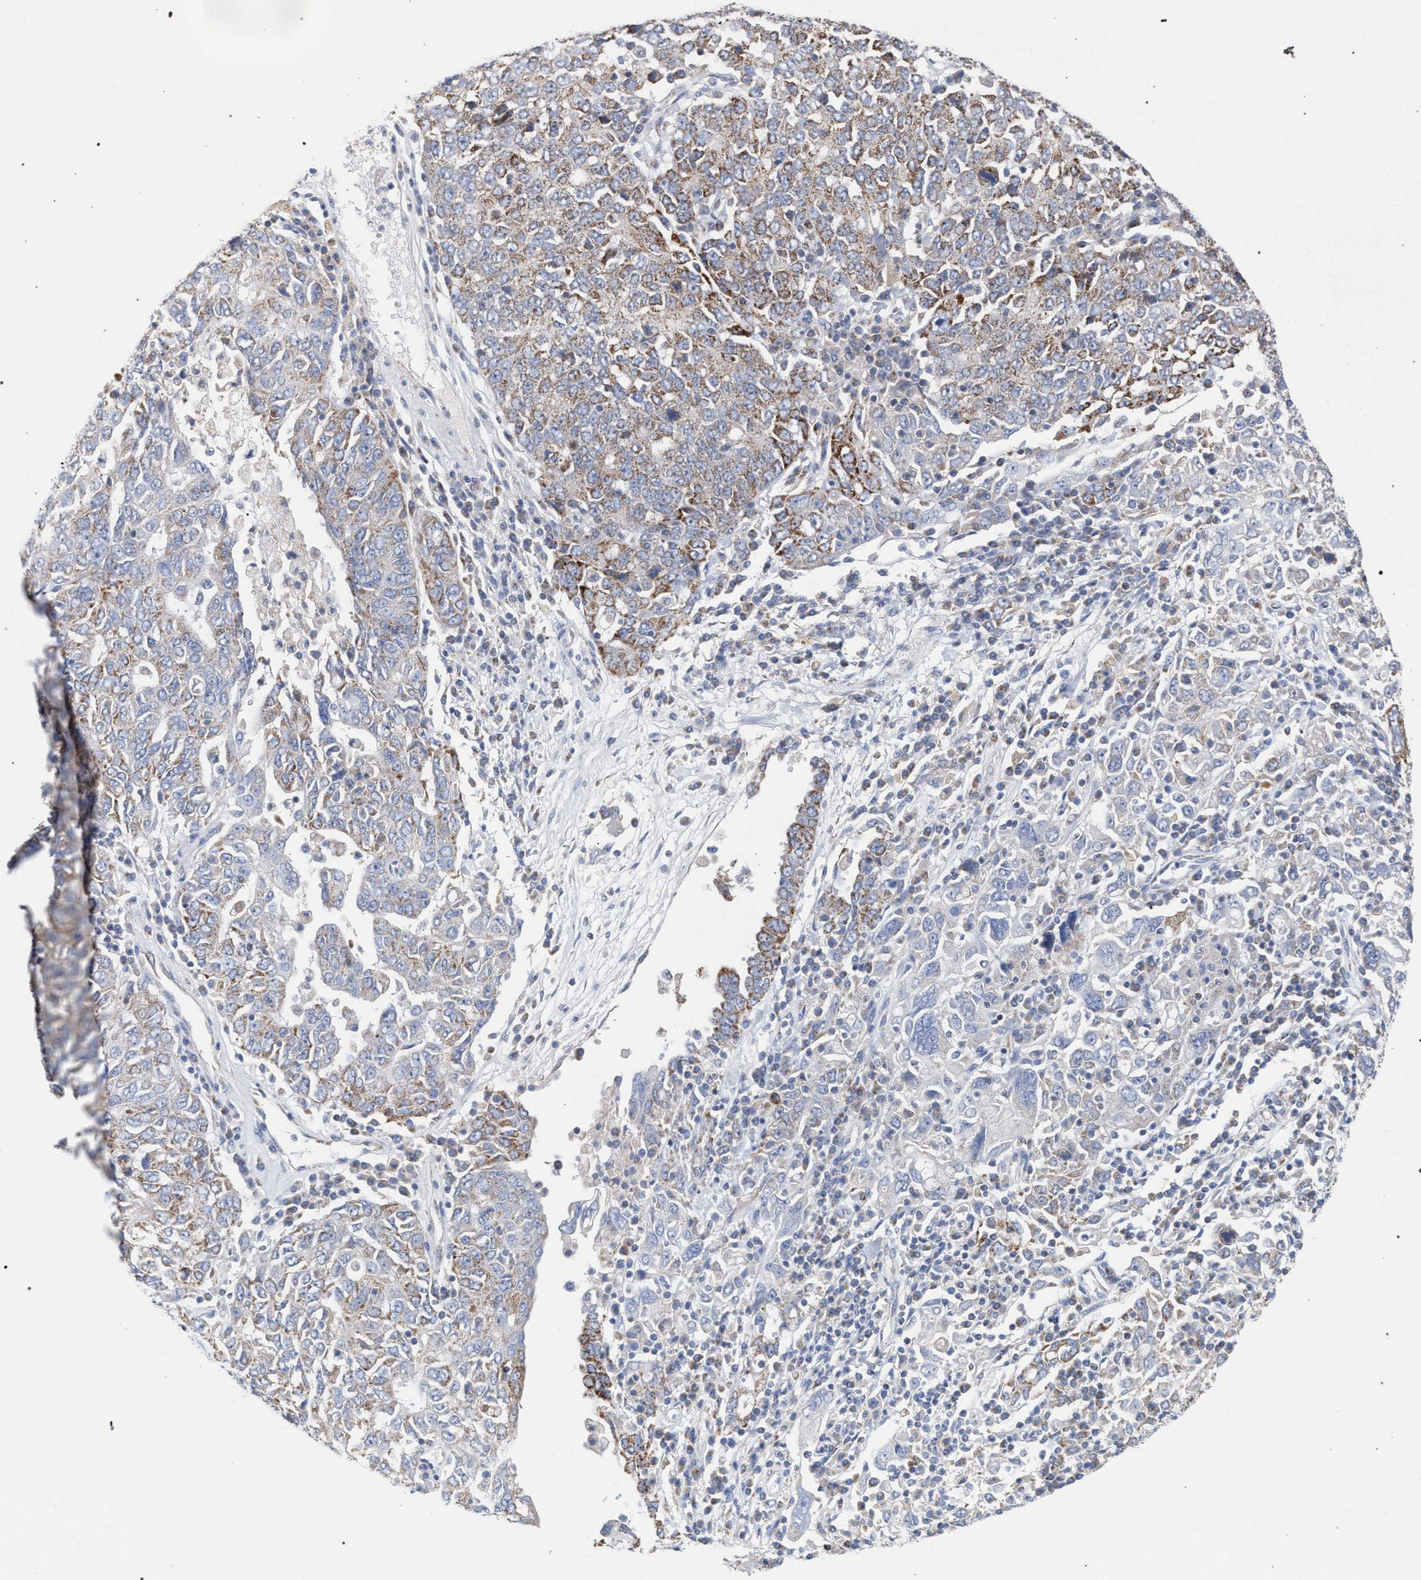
{"staining": {"intensity": "moderate", "quantity": ">75%", "location": "cytoplasmic/membranous"}, "tissue": "ovarian cancer", "cell_type": "Tumor cells", "image_type": "cancer", "snomed": [{"axis": "morphology", "description": "Carcinoma, endometroid"}, {"axis": "topography", "description": "Ovary"}], "caption": "Ovarian endometroid carcinoma stained with IHC reveals moderate cytoplasmic/membranous expression in approximately >75% of tumor cells.", "gene": "ECI2", "patient": {"sex": "female", "age": 62}}